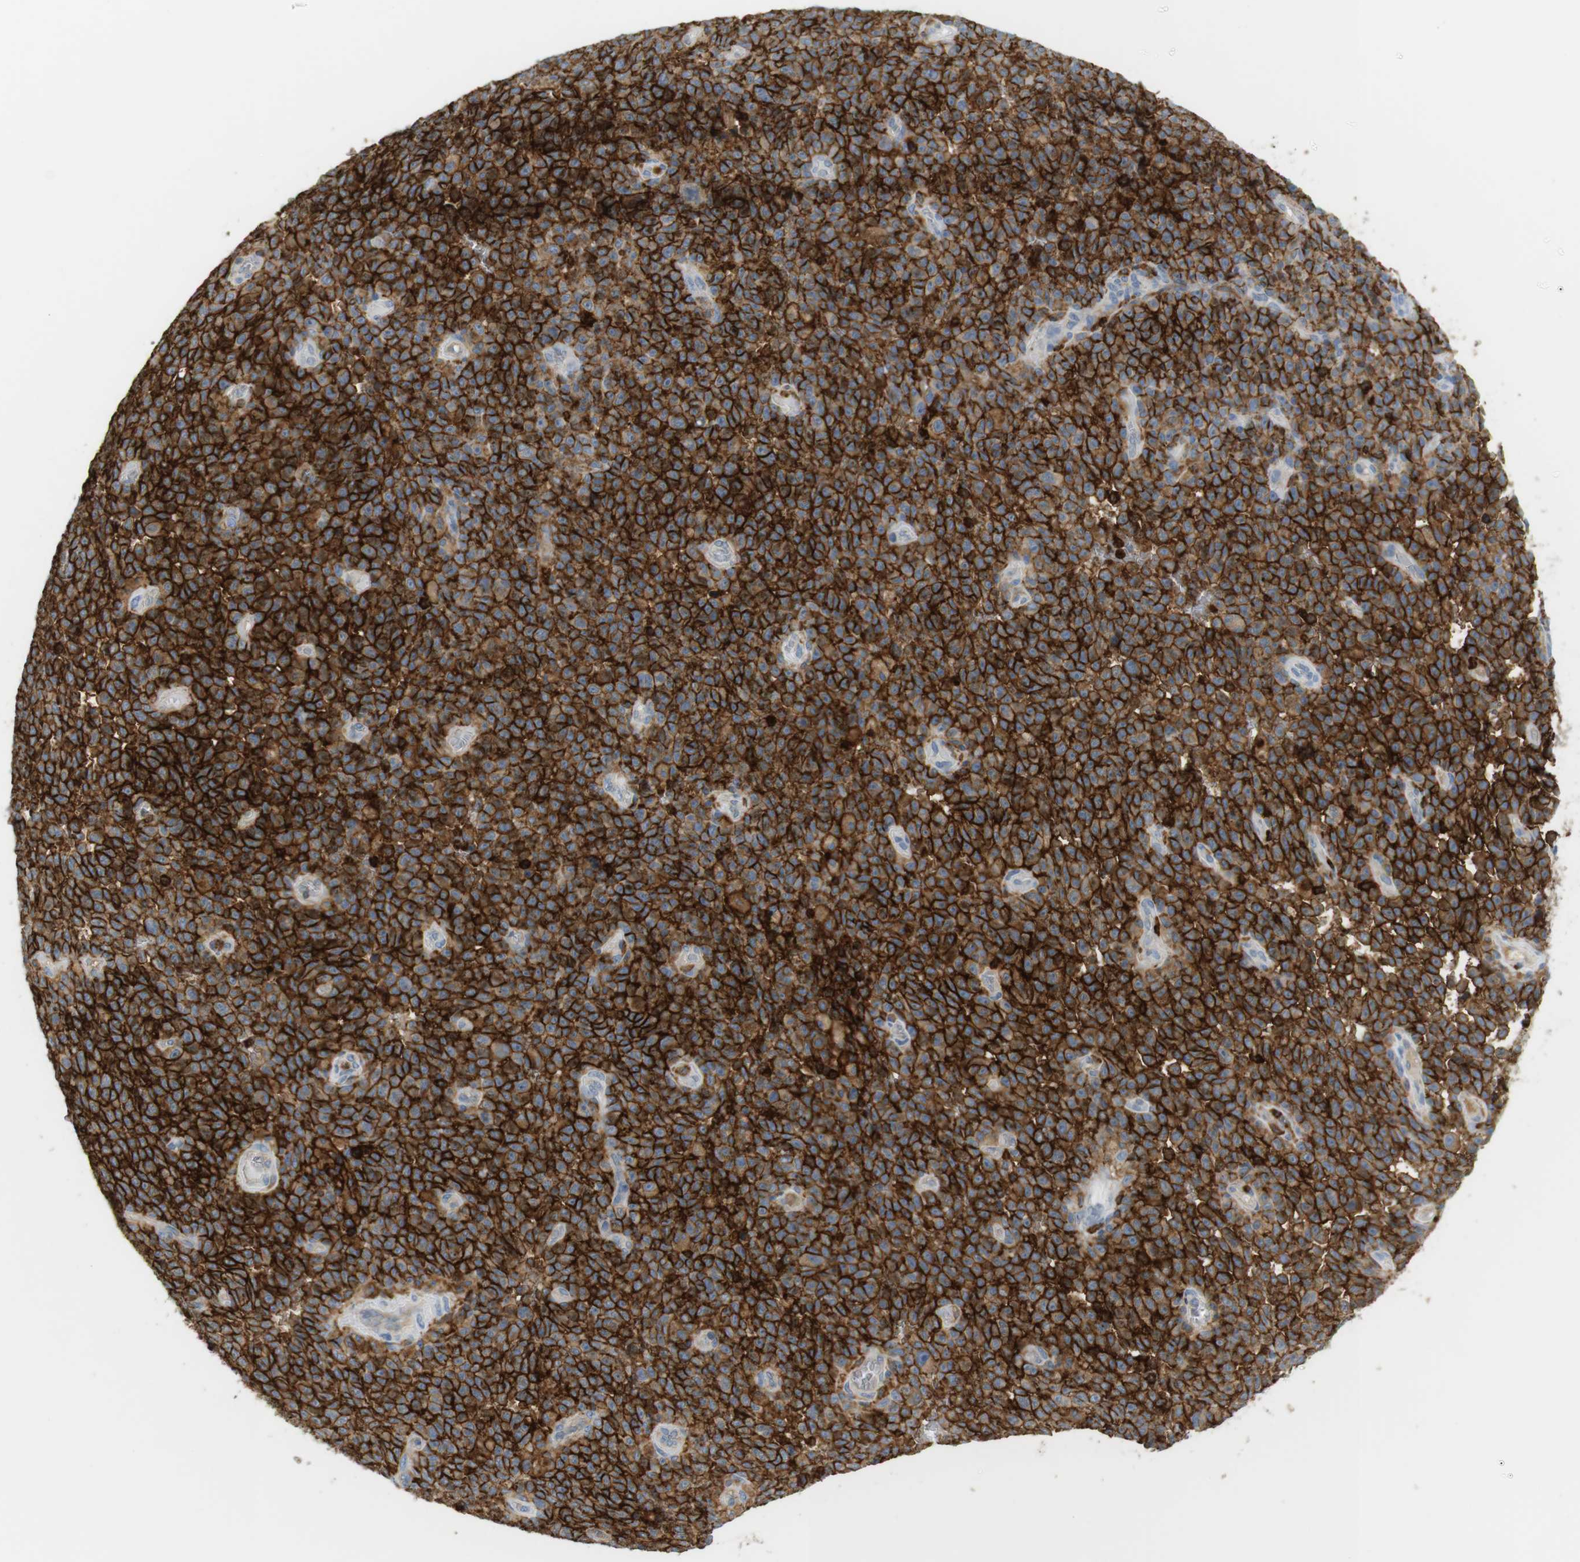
{"staining": {"intensity": "strong", "quantity": ">75%", "location": "cytoplasmic/membranous"}, "tissue": "melanoma", "cell_type": "Tumor cells", "image_type": "cancer", "snomed": [{"axis": "morphology", "description": "Malignant melanoma, NOS"}, {"axis": "topography", "description": "Skin"}], "caption": "A high-resolution image shows IHC staining of malignant melanoma, which displays strong cytoplasmic/membranous expression in about >75% of tumor cells.", "gene": "SIRPA", "patient": {"sex": "female", "age": 82}}